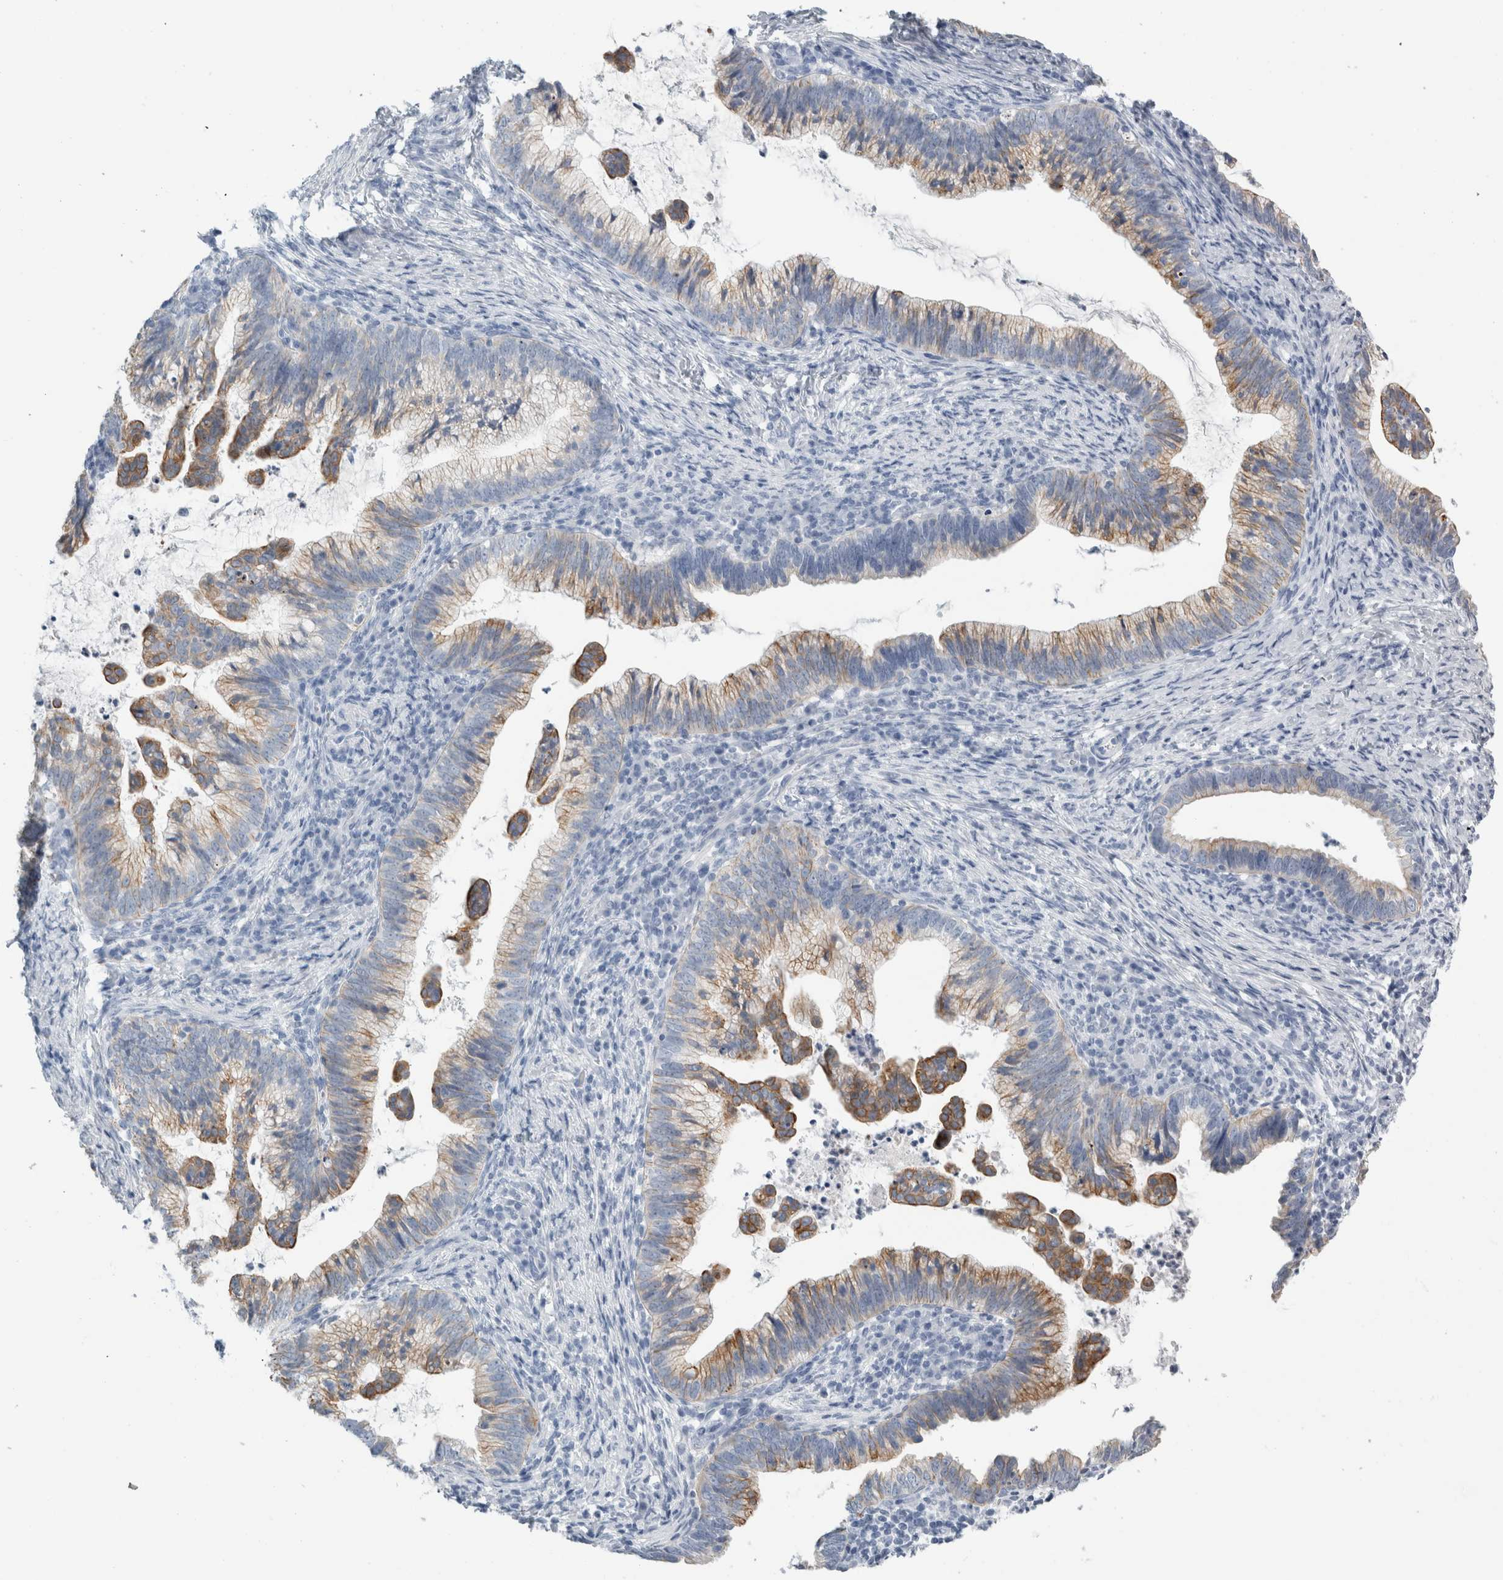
{"staining": {"intensity": "weak", "quantity": "25%-75%", "location": "cytoplasmic/membranous"}, "tissue": "cervical cancer", "cell_type": "Tumor cells", "image_type": "cancer", "snomed": [{"axis": "morphology", "description": "Adenocarcinoma, NOS"}, {"axis": "topography", "description": "Cervix"}], "caption": "Immunohistochemical staining of human cervical cancer (adenocarcinoma) displays weak cytoplasmic/membranous protein positivity in about 25%-75% of tumor cells. (IHC, brightfield microscopy, high magnification).", "gene": "RPH3AL", "patient": {"sex": "female", "age": 36}}